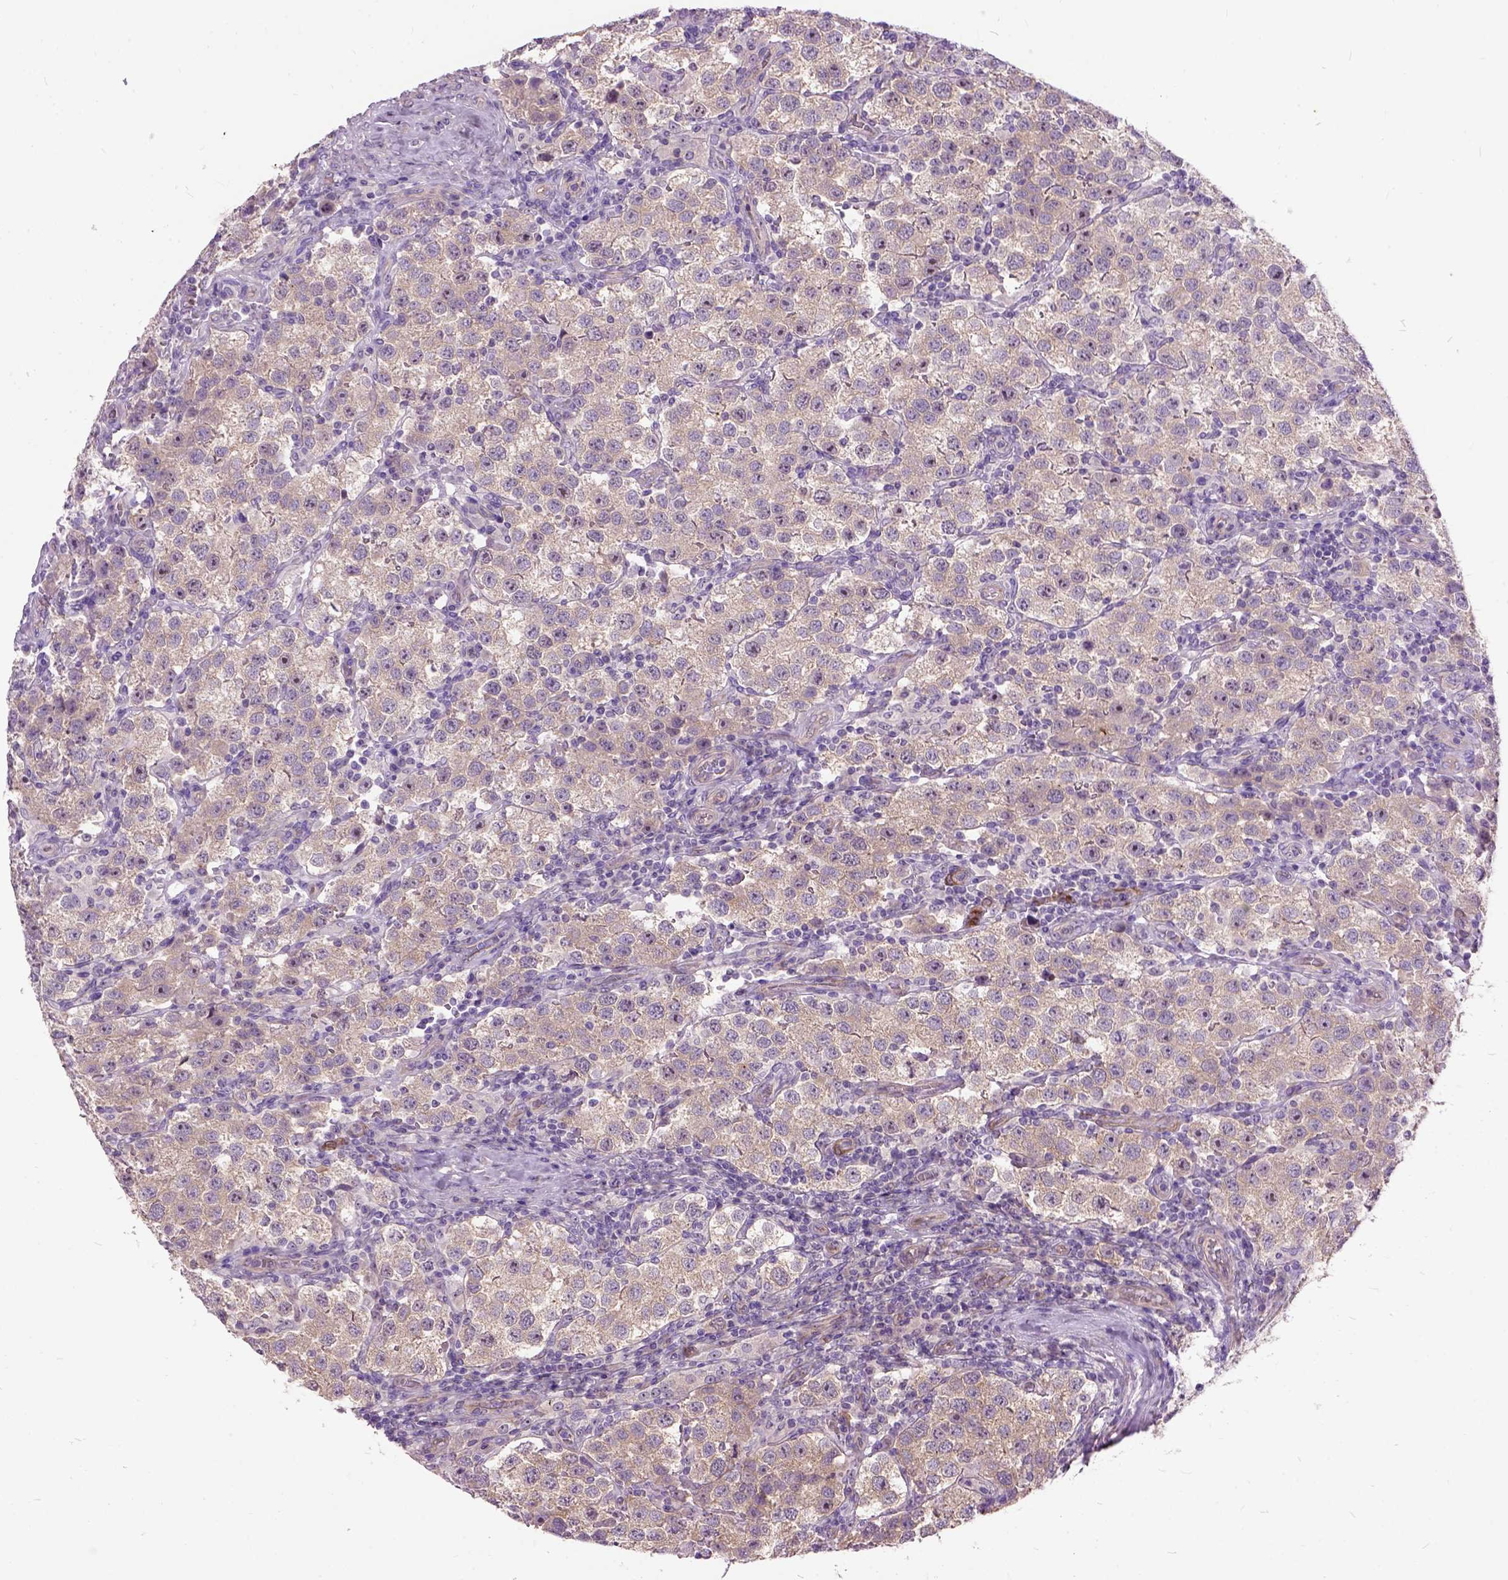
{"staining": {"intensity": "weak", "quantity": ">75%", "location": "cytoplasmic/membranous"}, "tissue": "testis cancer", "cell_type": "Tumor cells", "image_type": "cancer", "snomed": [{"axis": "morphology", "description": "Seminoma, NOS"}, {"axis": "topography", "description": "Testis"}], "caption": "The immunohistochemical stain labels weak cytoplasmic/membranous expression in tumor cells of seminoma (testis) tissue.", "gene": "MAPT", "patient": {"sex": "male", "age": 37}}